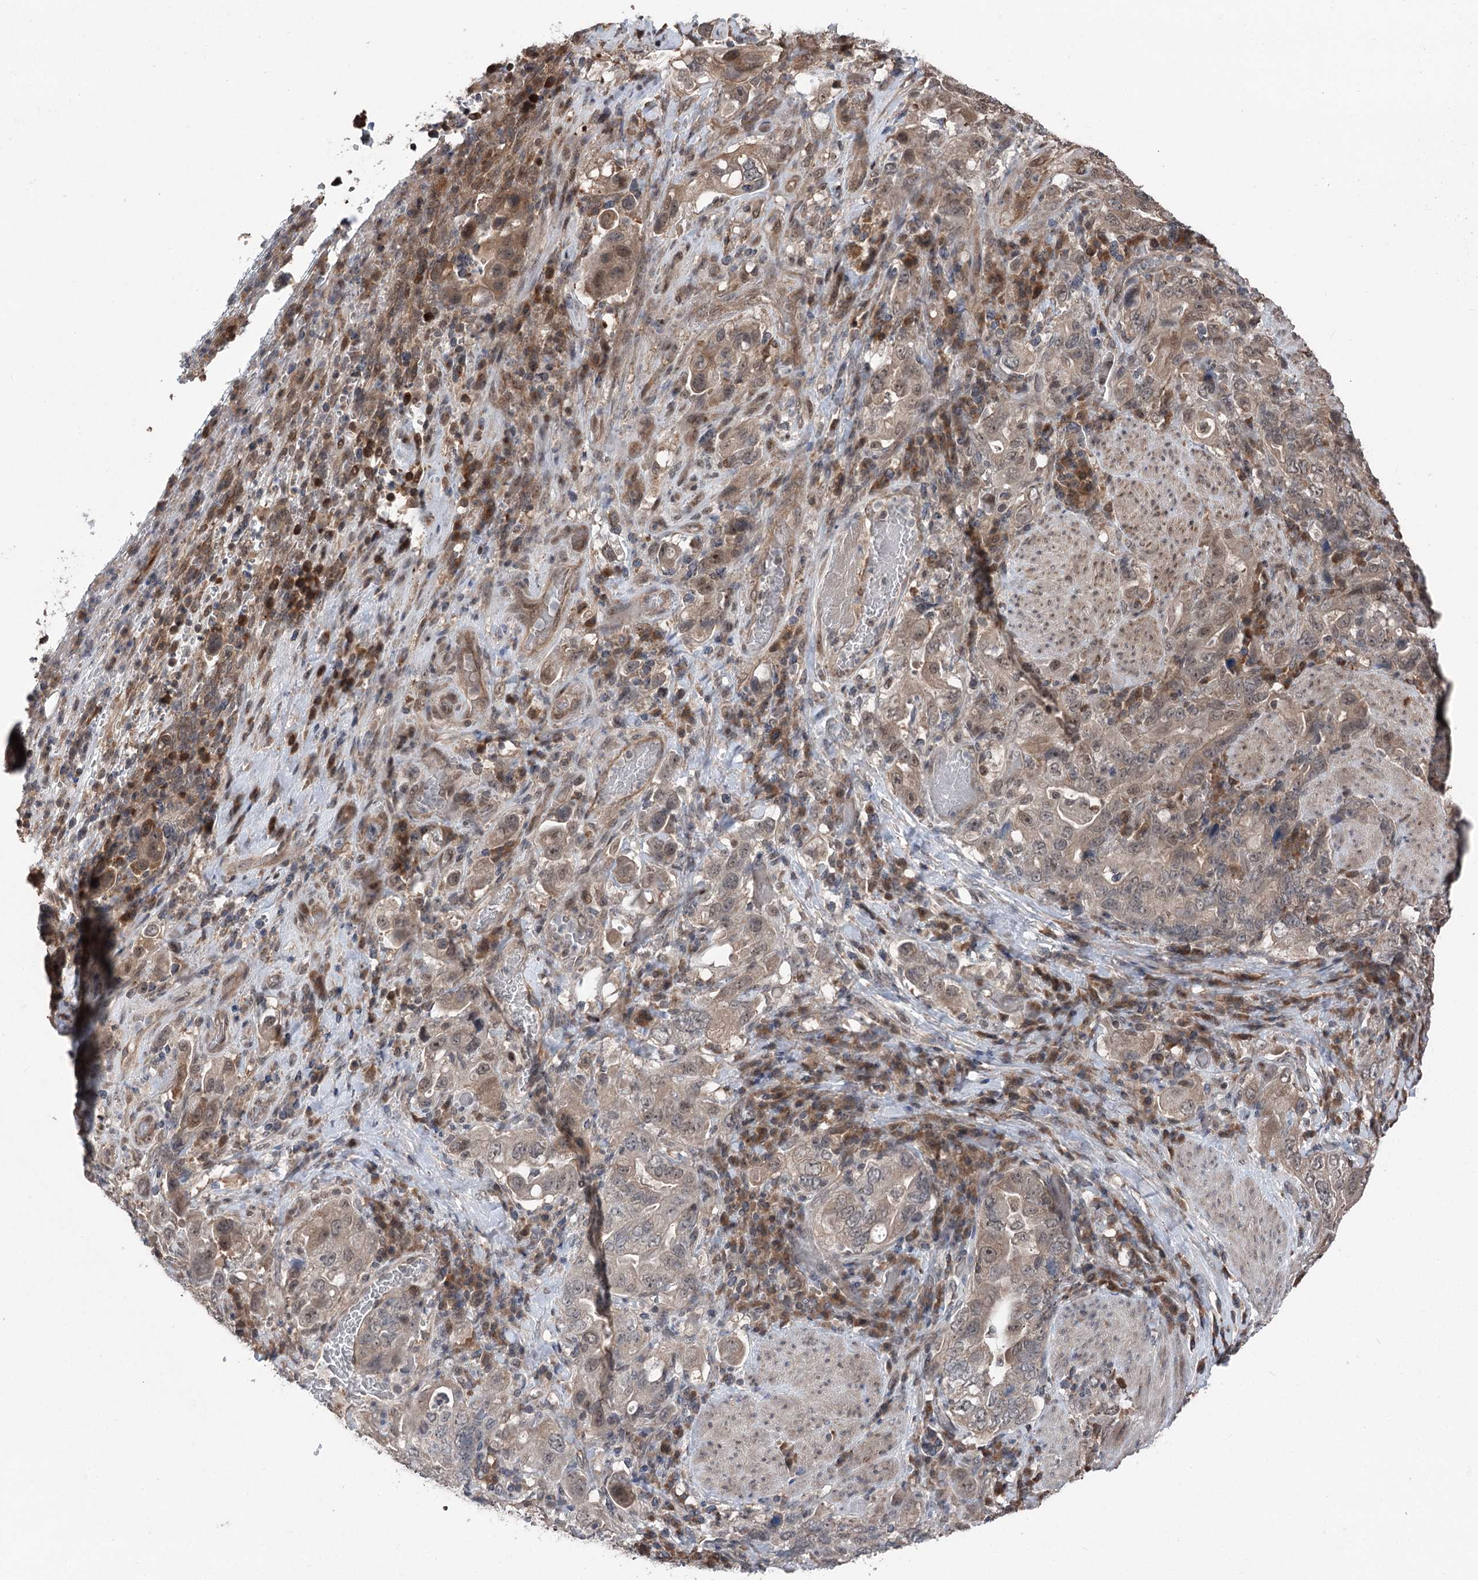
{"staining": {"intensity": "weak", "quantity": ">75%", "location": "cytoplasmic/membranous,nuclear"}, "tissue": "stomach cancer", "cell_type": "Tumor cells", "image_type": "cancer", "snomed": [{"axis": "morphology", "description": "Adenocarcinoma, NOS"}, {"axis": "topography", "description": "Stomach, upper"}], "caption": "The histopathology image shows a brown stain indicating the presence of a protein in the cytoplasmic/membranous and nuclear of tumor cells in stomach cancer. The protein of interest is stained brown, and the nuclei are stained in blue (DAB (3,3'-diaminobenzidine) IHC with brightfield microscopy, high magnification).", "gene": "CCSER2", "patient": {"sex": "male", "age": 62}}